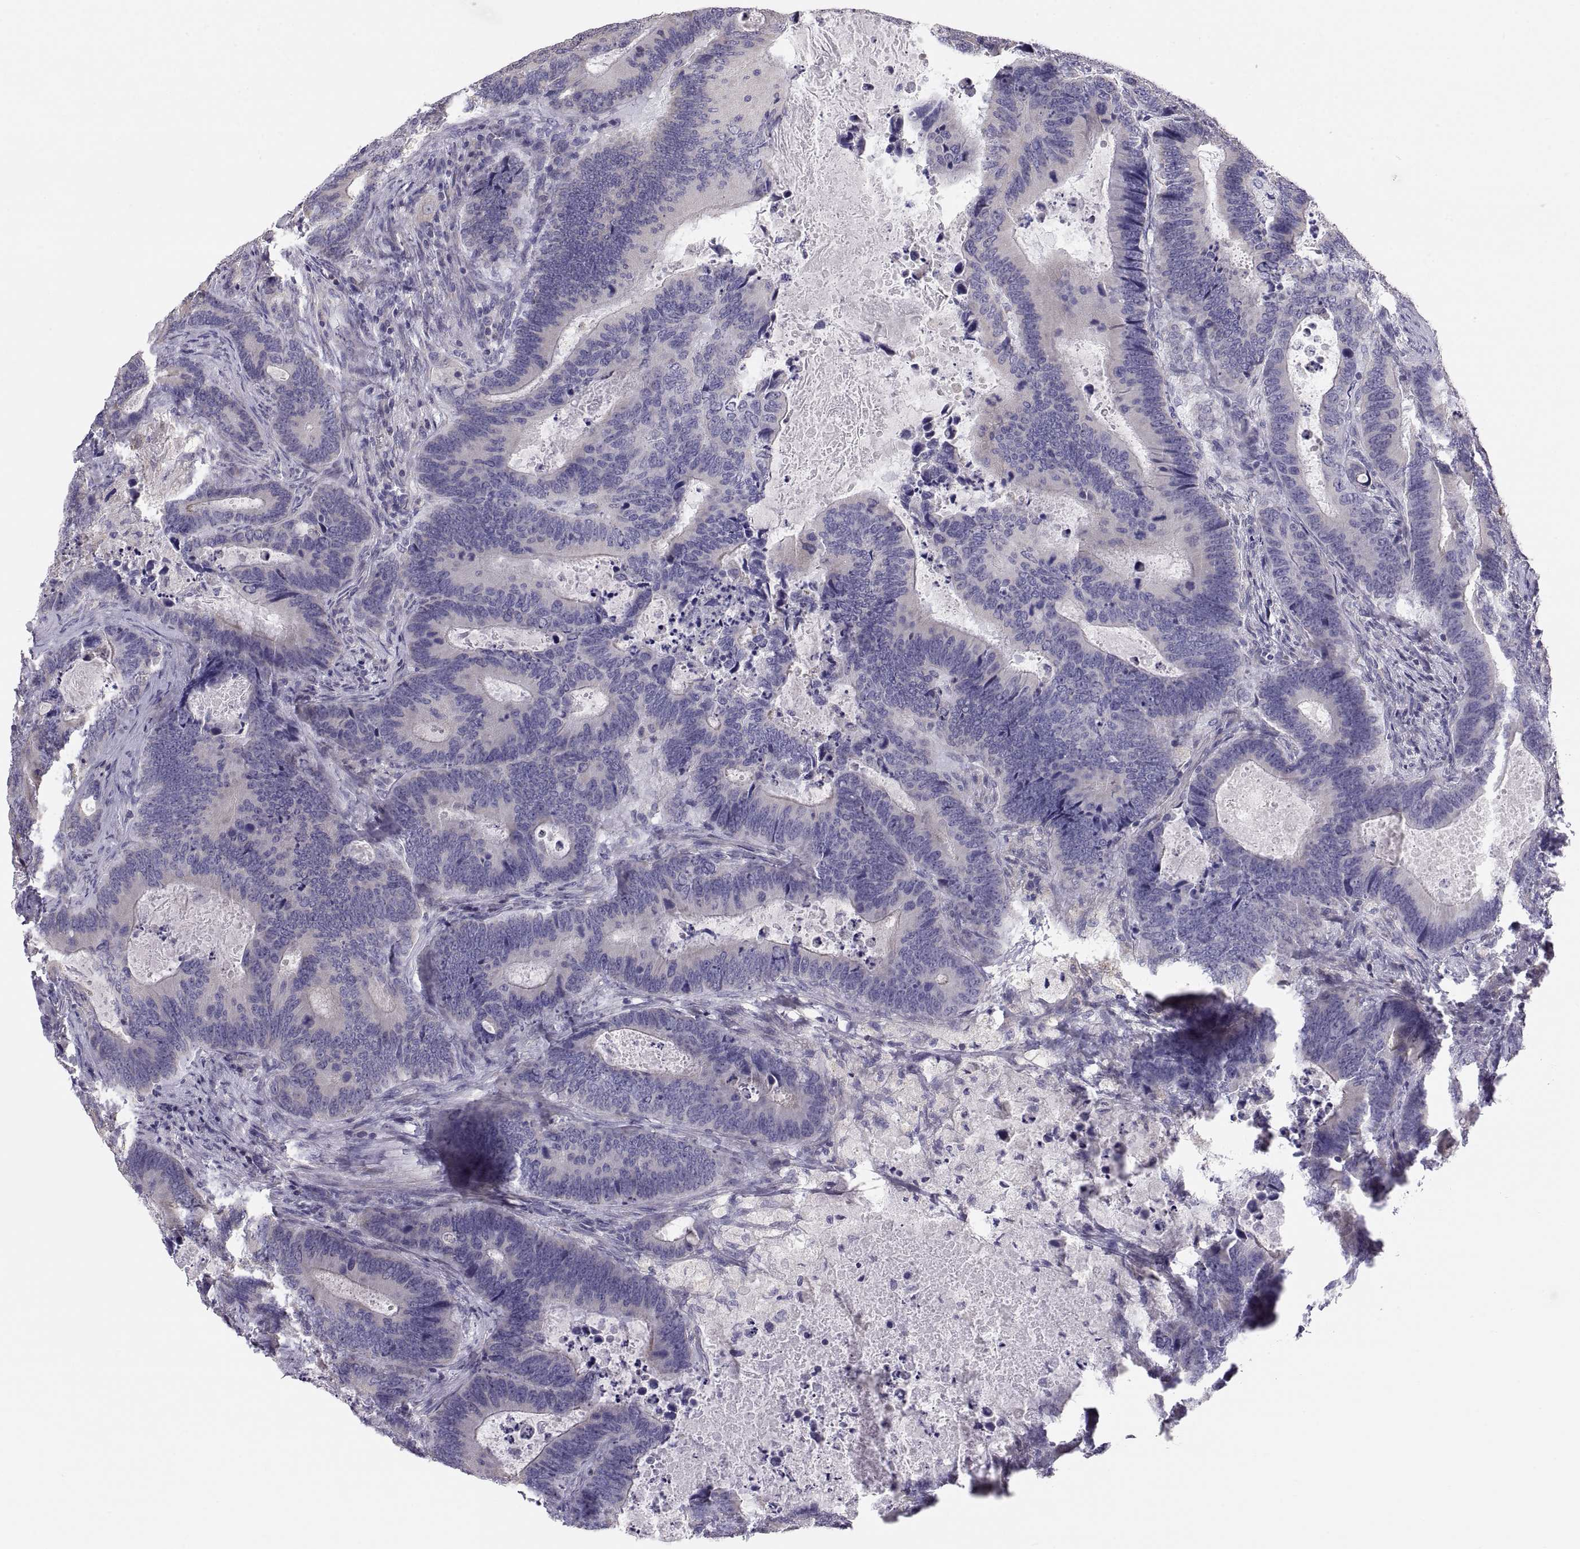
{"staining": {"intensity": "negative", "quantity": "none", "location": "none"}, "tissue": "colorectal cancer", "cell_type": "Tumor cells", "image_type": "cancer", "snomed": [{"axis": "morphology", "description": "Adenocarcinoma, NOS"}, {"axis": "topography", "description": "Colon"}], "caption": "High power microscopy micrograph of an immunohistochemistry (IHC) photomicrograph of colorectal adenocarcinoma, revealing no significant positivity in tumor cells.", "gene": "TNNC1", "patient": {"sex": "female", "age": 82}}